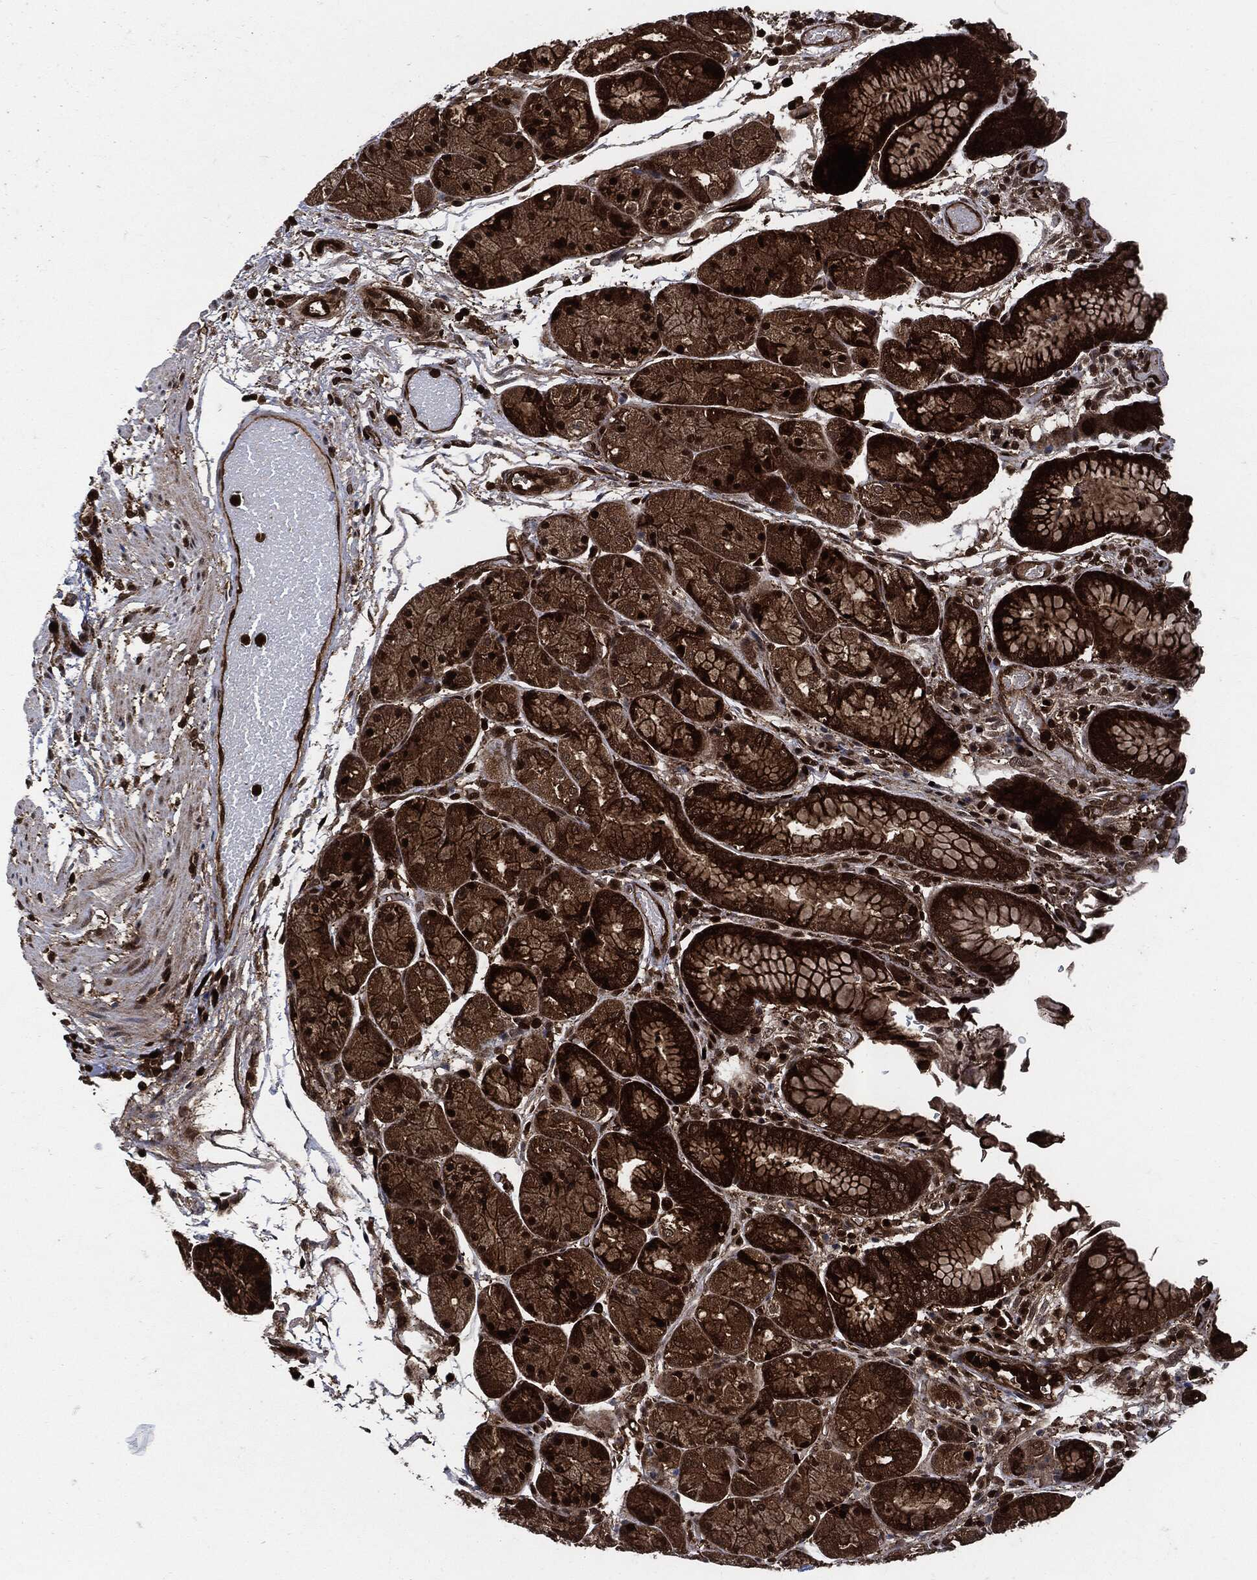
{"staining": {"intensity": "strong", "quantity": ">75%", "location": "cytoplasmic/membranous,nuclear"}, "tissue": "stomach", "cell_type": "Glandular cells", "image_type": "normal", "snomed": [{"axis": "morphology", "description": "Normal tissue, NOS"}, {"axis": "topography", "description": "Stomach, upper"}], "caption": "DAB (3,3'-diaminobenzidine) immunohistochemical staining of unremarkable human stomach demonstrates strong cytoplasmic/membranous,nuclear protein expression in about >75% of glandular cells. (Brightfield microscopy of DAB IHC at high magnification).", "gene": "YWHAB", "patient": {"sex": "male", "age": 72}}